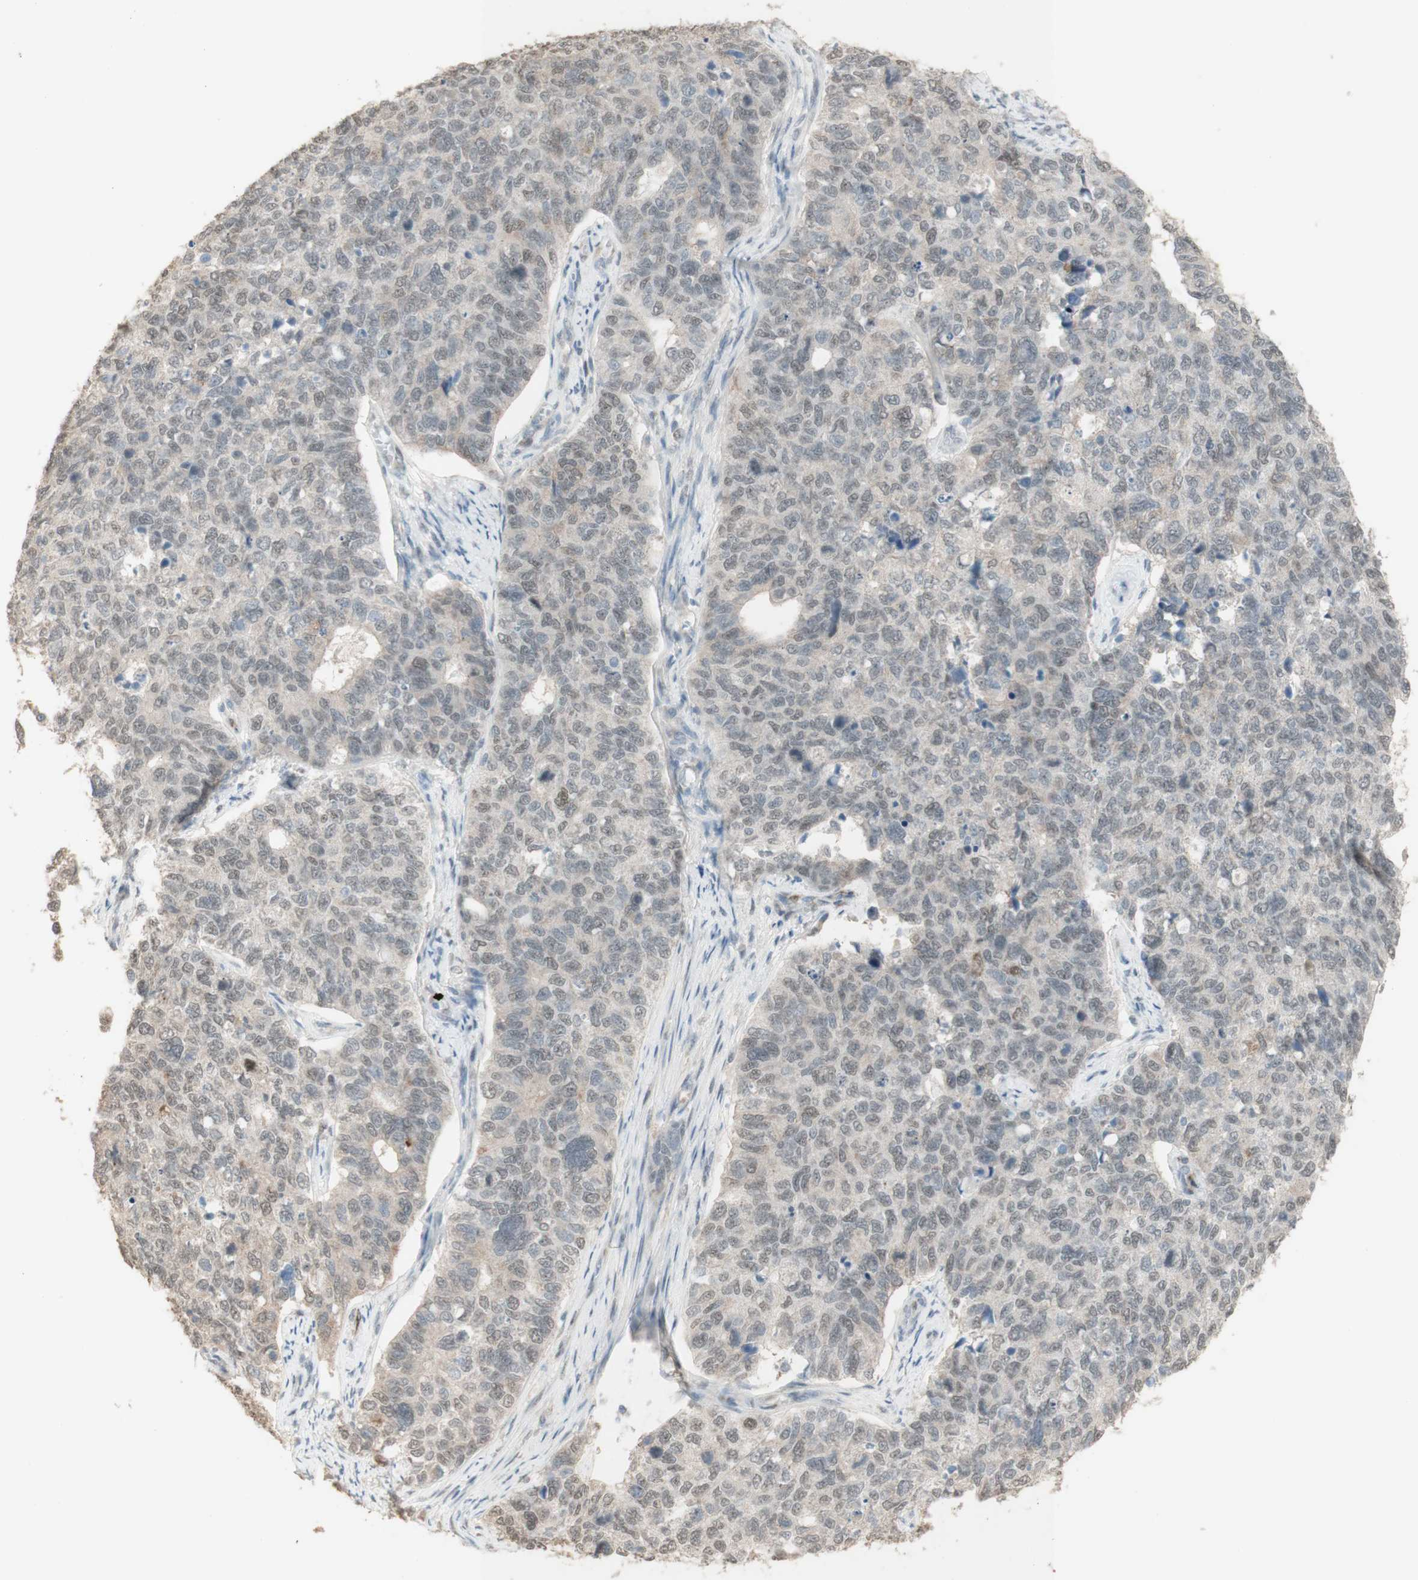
{"staining": {"intensity": "negative", "quantity": "none", "location": "none"}, "tissue": "cervical cancer", "cell_type": "Tumor cells", "image_type": "cancer", "snomed": [{"axis": "morphology", "description": "Squamous cell carcinoma, NOS"}, {"axis": "topography", "description": "Cervix"}], "caption": "Tumor cells are negative for brown protein staining in cervical cancer (squamous cell carcinoma). (Stains: DAB (3,3'-diaminobenzidine) IHC with hematoxylin counter stain, Microscopy: brightfield microscopy at high magnification).", "gene": "MUC3A", "patient": {"sex": "female", "age": 63}}